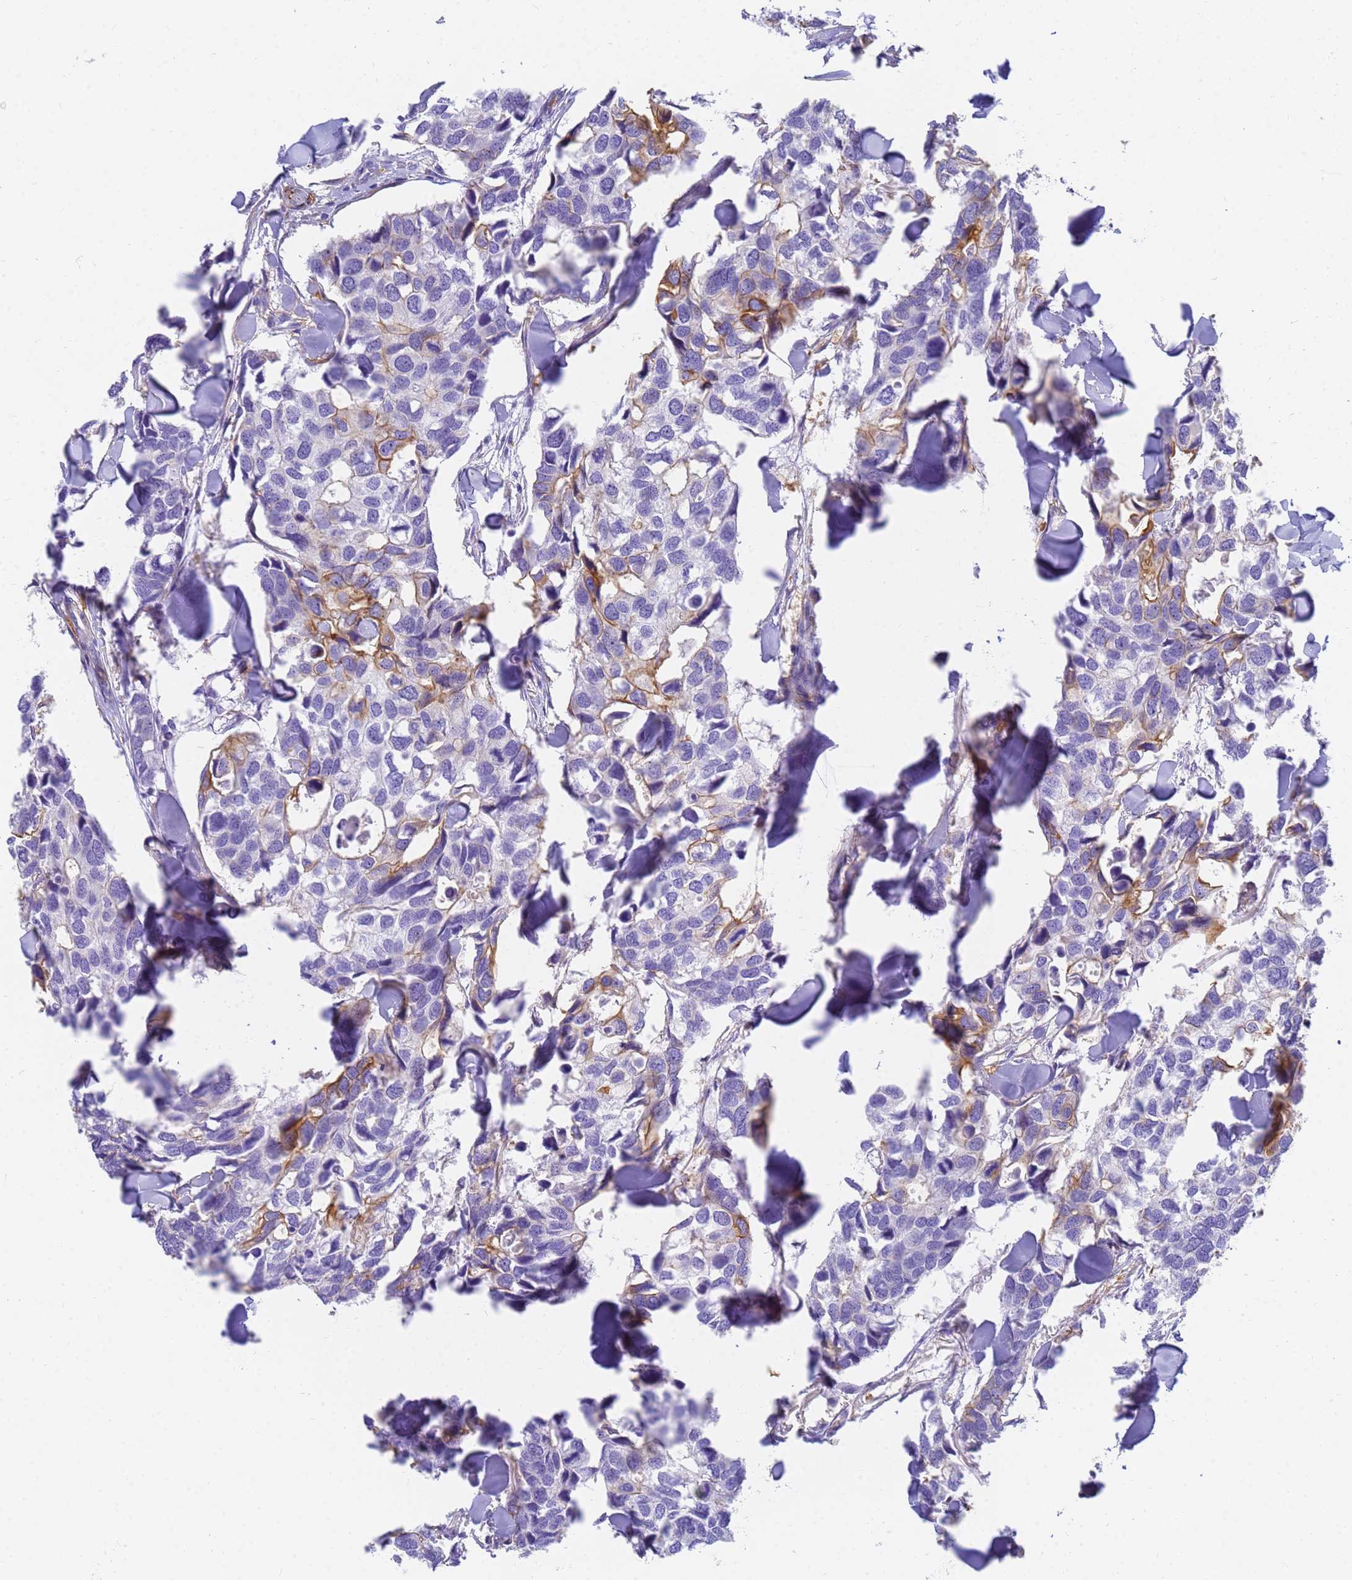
{"staining": {"intensity": "negative", "quantity": "none", "location": "none"}, "tissue": "breast cancer", "cell_type": "Tumor cells", "image_type": "cancer", "snomed": [{"axis": "morphology", "description": "Duct carcinoma"}, {"axis": "topography", "description": "Breast"}], "caption": "The immunohistochemistry (IHC) micrograph has no significant staining in tumor cells of intraductal carcinoma (breast) tissue.", "gene": "MVB12A", "patient": {"sex": "female", "age": 83}}